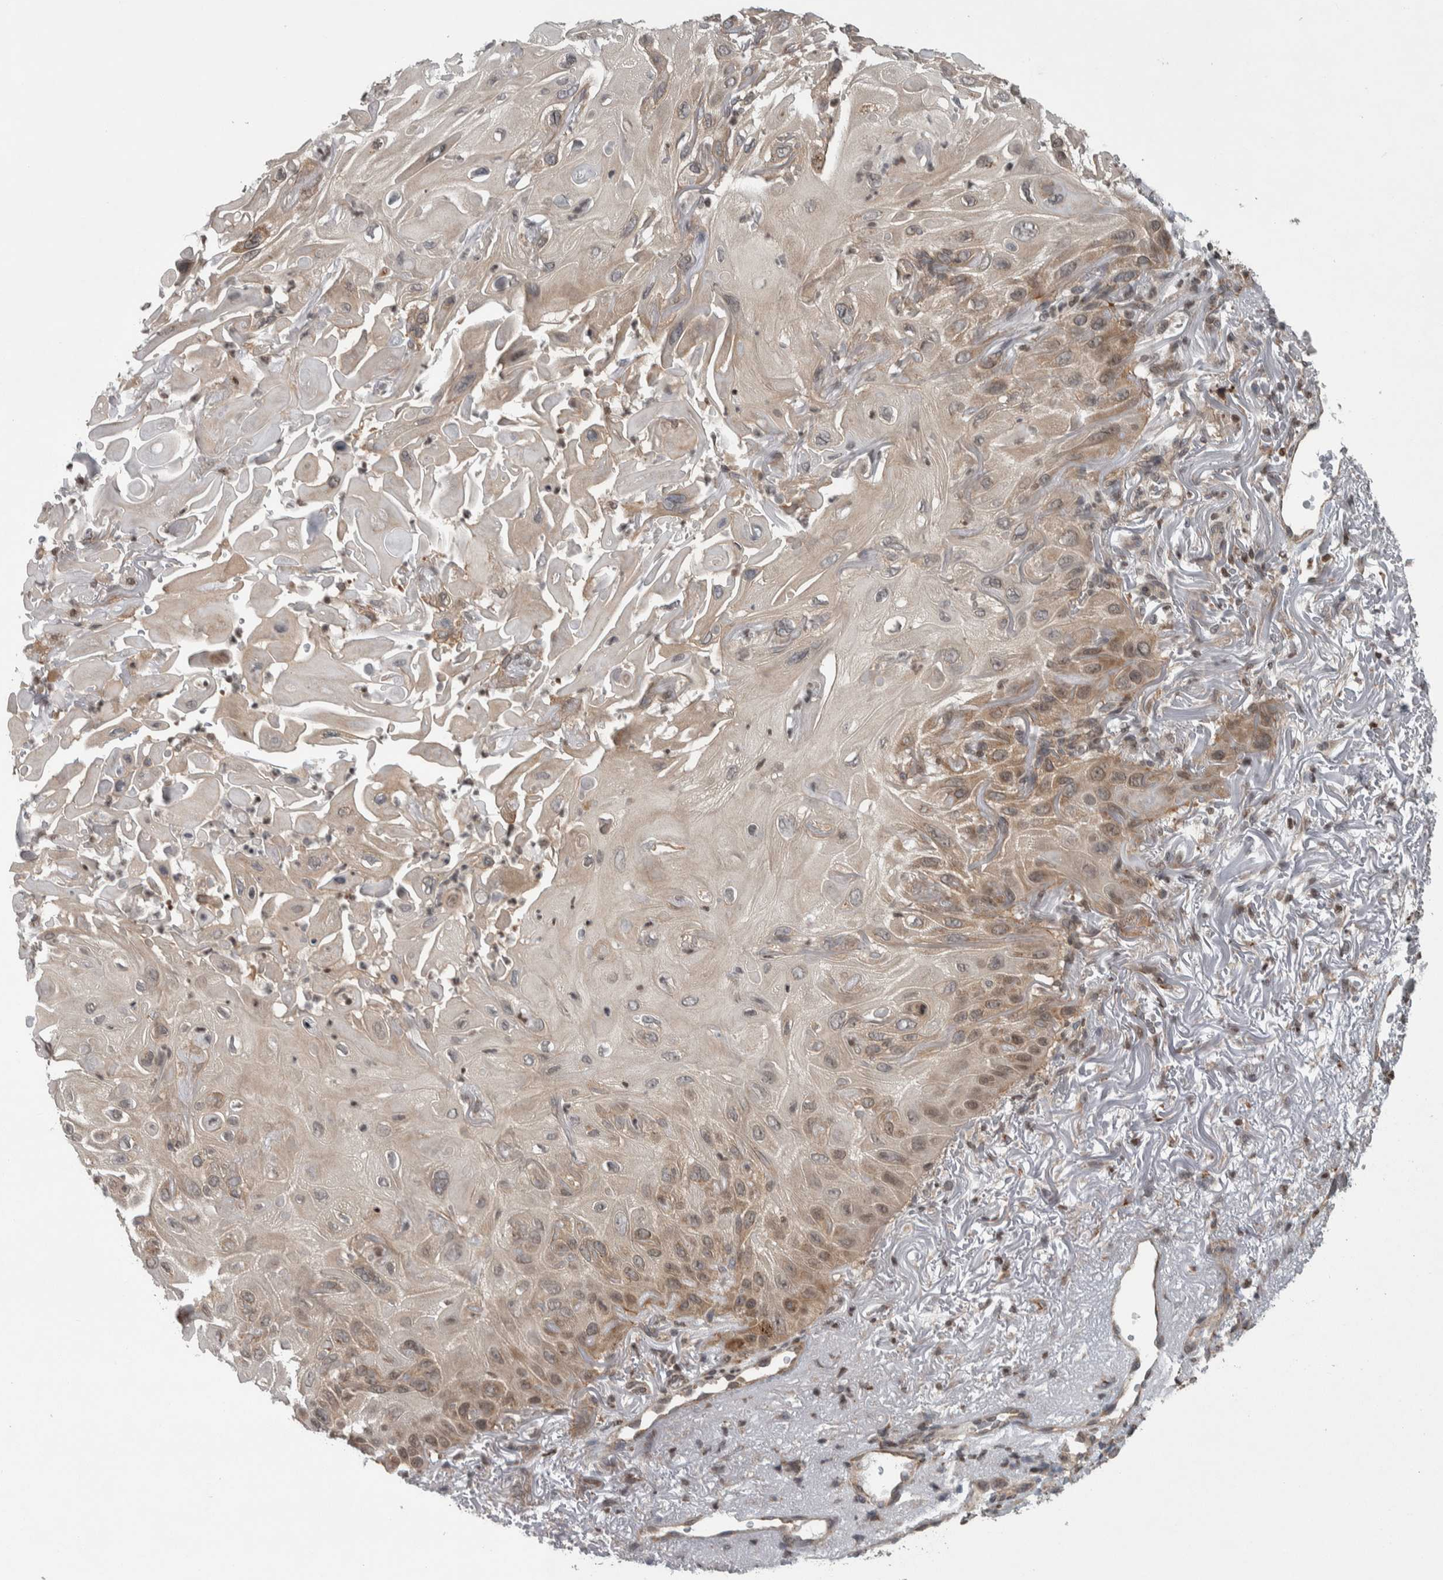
{"staining": {"intensity": "moderate", "quantity": "25%-75%", "location": "cytoplasmic/membranous"}, "tissue": "skin cancer", "cell_type": "Tumor cells", "image_type": "cancer", "snomed": [{"axis": "morphology", "description": "Squamous cell carcinoma, NOS"}, {"axis": "topography", "description": "Skin"}], "caption": "Moderate cytoplasmic/membranous positivity is identified in about 25%-75% of tumor cells in squamous cell carcinoma (skin).", "gene": "CWC27", "patient": {"sex": "female", "age": 77}}